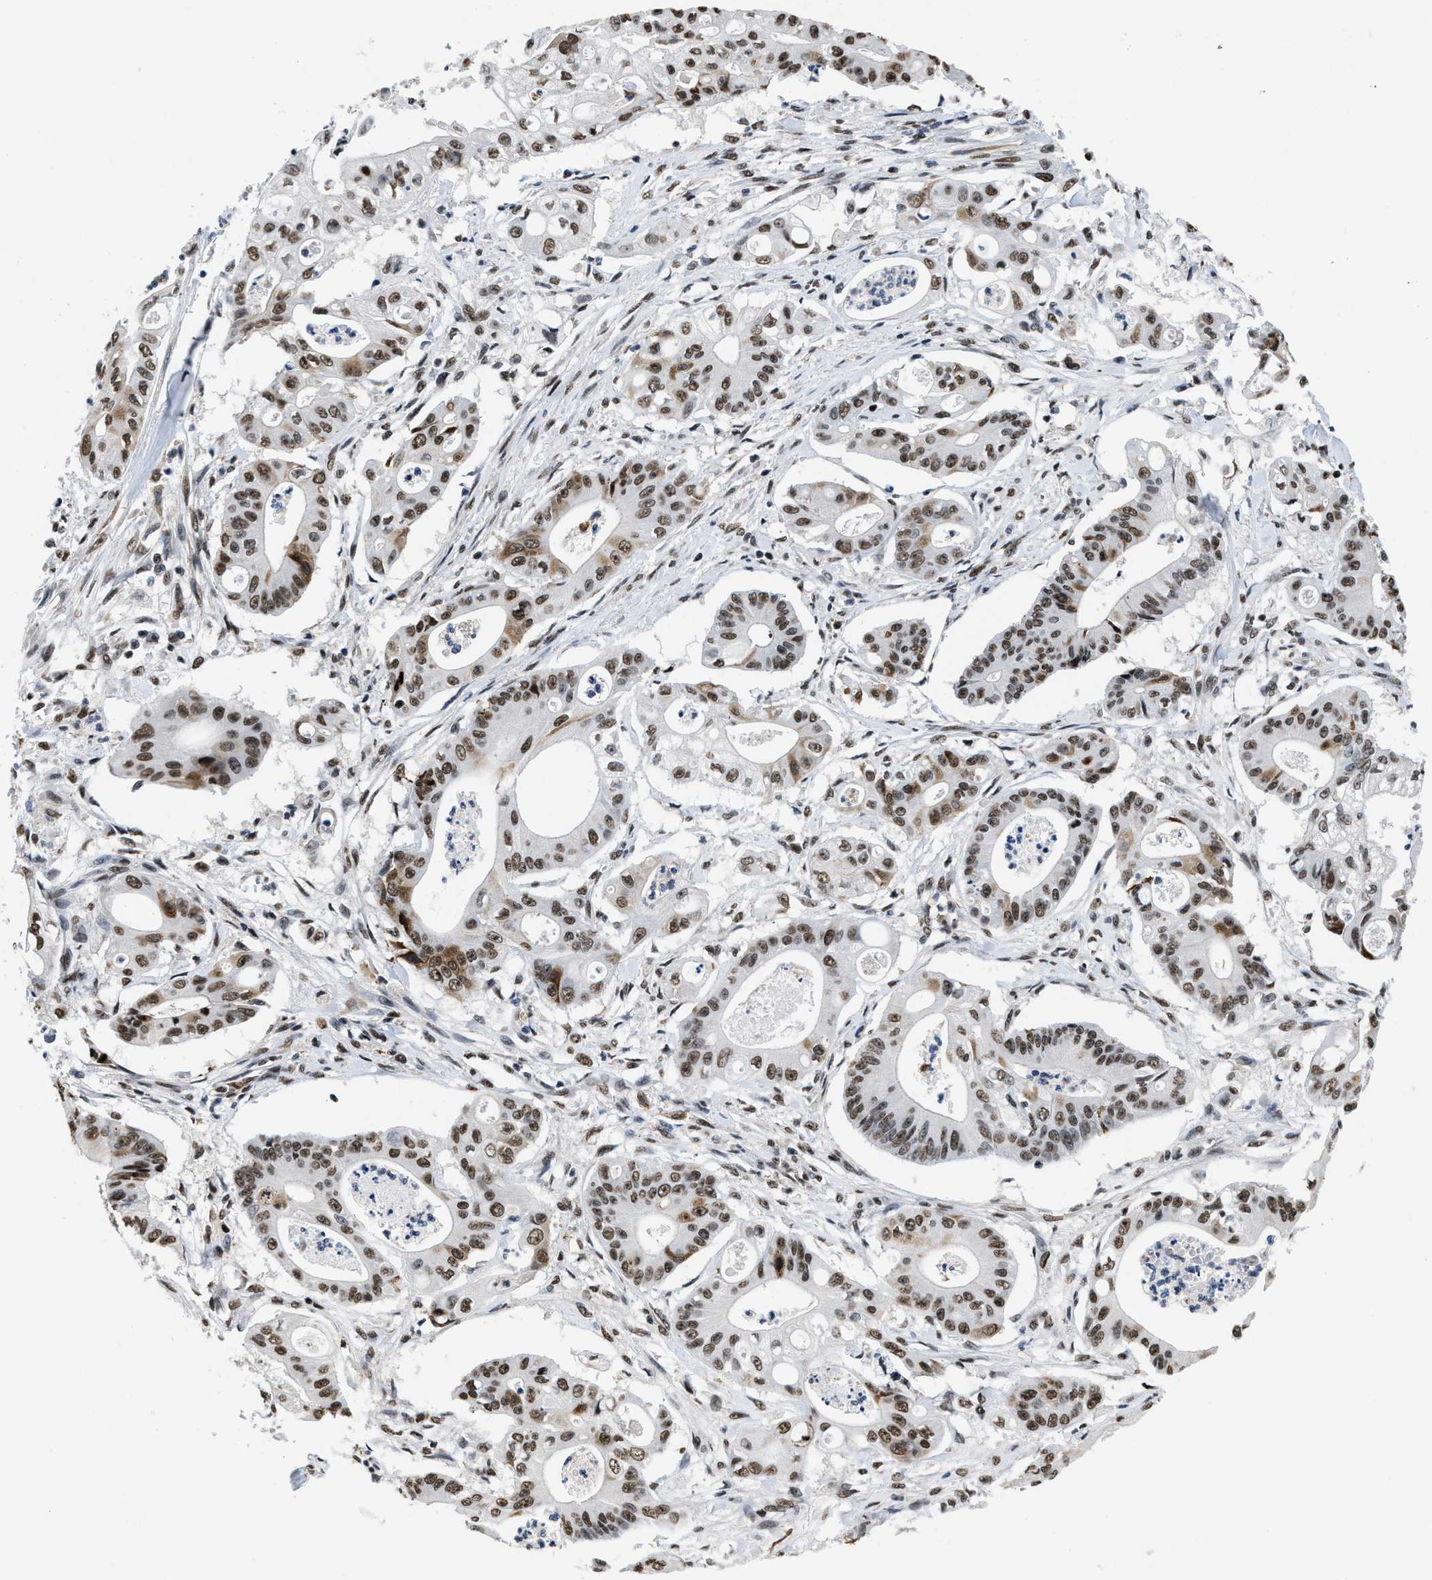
{"staining": {"intensity": "moderate", "quantity": ">75%", "location": "cytoplasmic/membranous,nuclear"}, "tissue": "pancreatic cancer", "cell_type": "Tumor cells", "image_type": "cancer", "snomed": [{"axis": "morphology", "description": "Normal tissue, NOS"}, {"axis": "topography", "description": "Lymph node"}], "caption": "An image of human pancreatic cancer stained for a protein shows moderate cytoplasmic/membranous and nuclear brown staining in tumor cells.", "gene": "SUPT16H", "patient": {"sex": "male", "age": 62}}